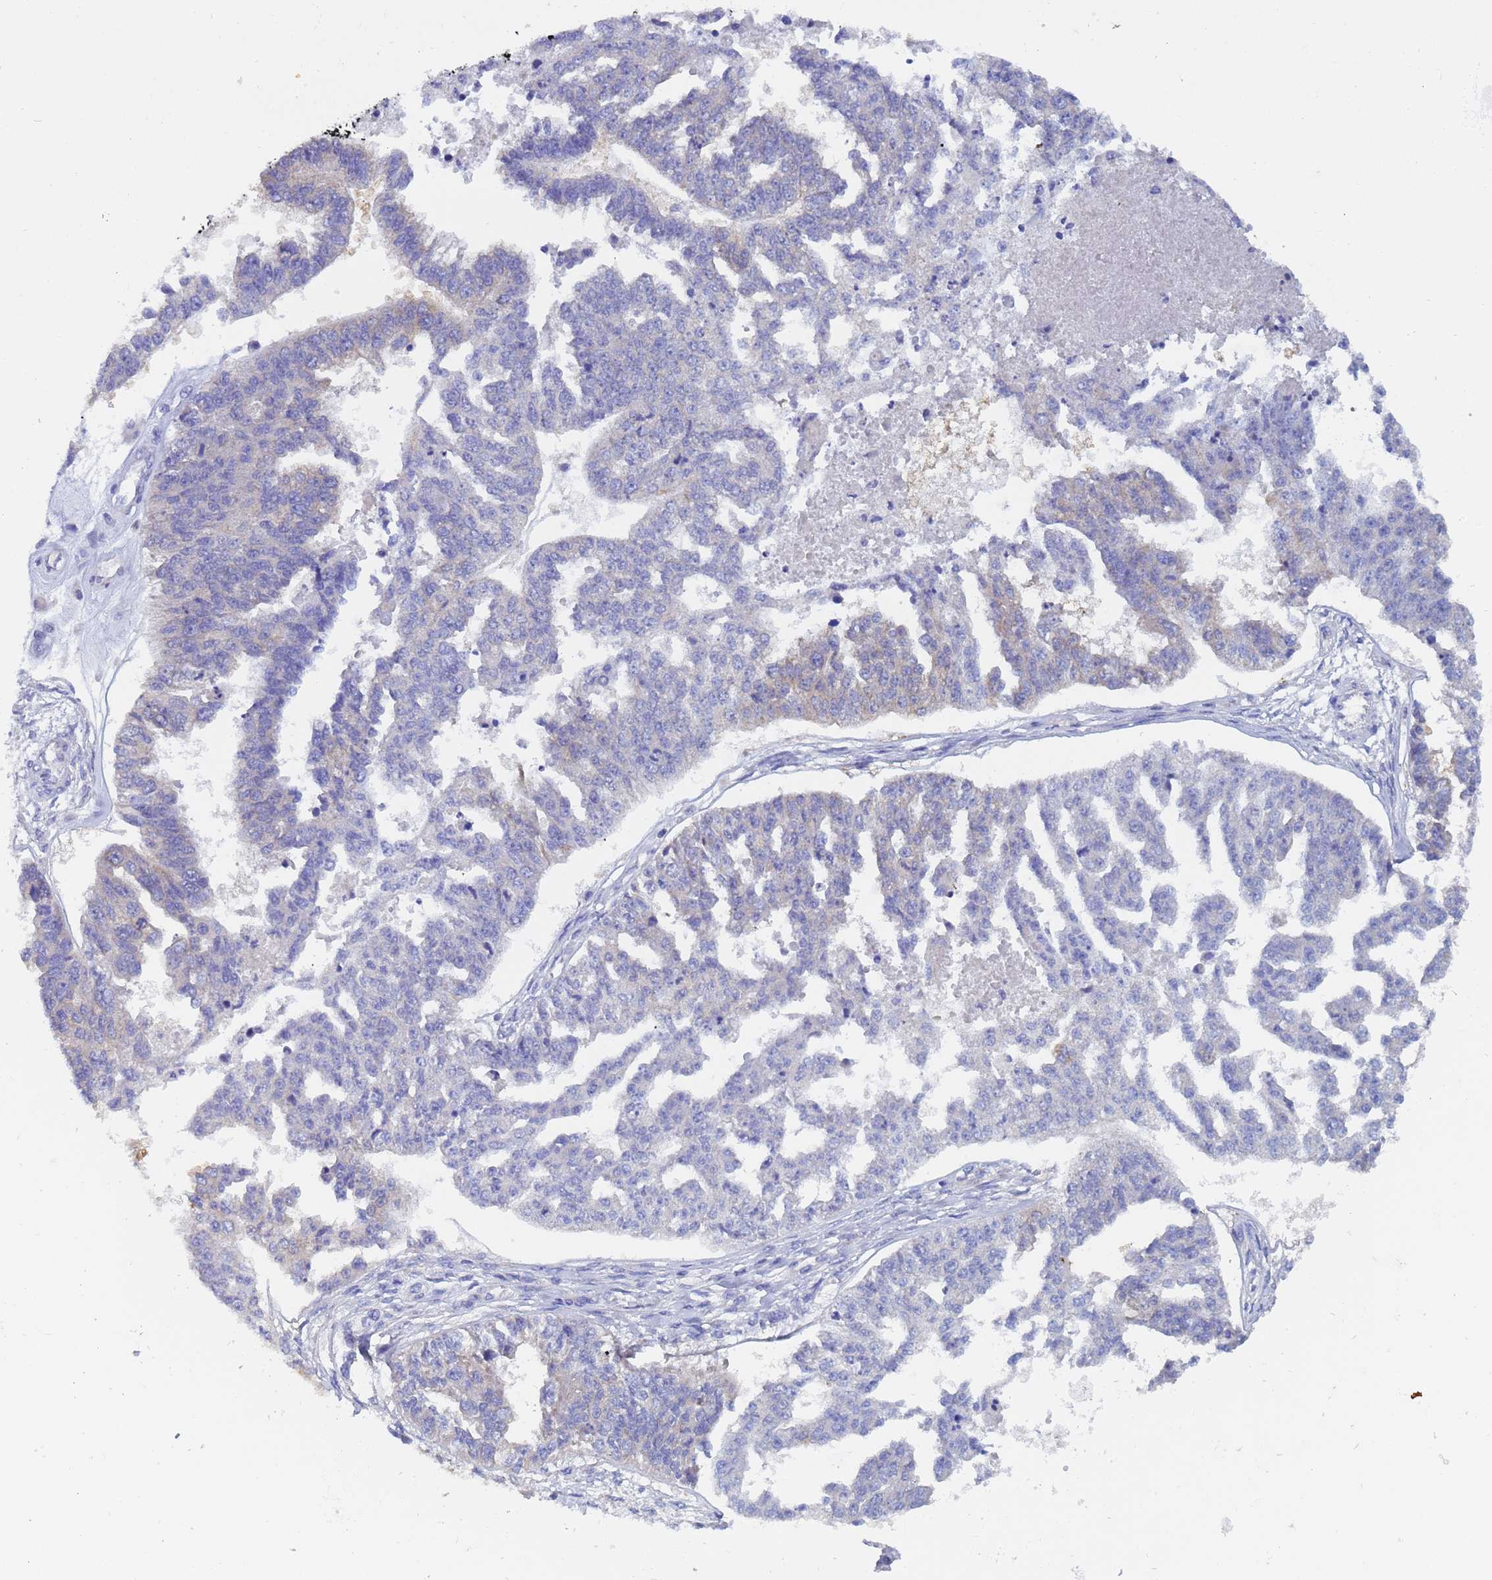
{"staining": {"intensity": "negative", "quantity": "none", "location": "none"}, "tissue": "ovarian cancer", "cell_type": "Tumor cells", "image_type": "cancer", "snomed": [{"axis": "morphology", "description": "Cystadenocarcinoma, serous, NOS"}, {"axis": "topography", "description": "Ovary"}], "caption": "Immunohistochemistry of human ovarian serous cystadenocarcinoma displays no staining in tumor cells.", "gene": "UBE2O", "patient": {"sex": "female", "age": 58}}